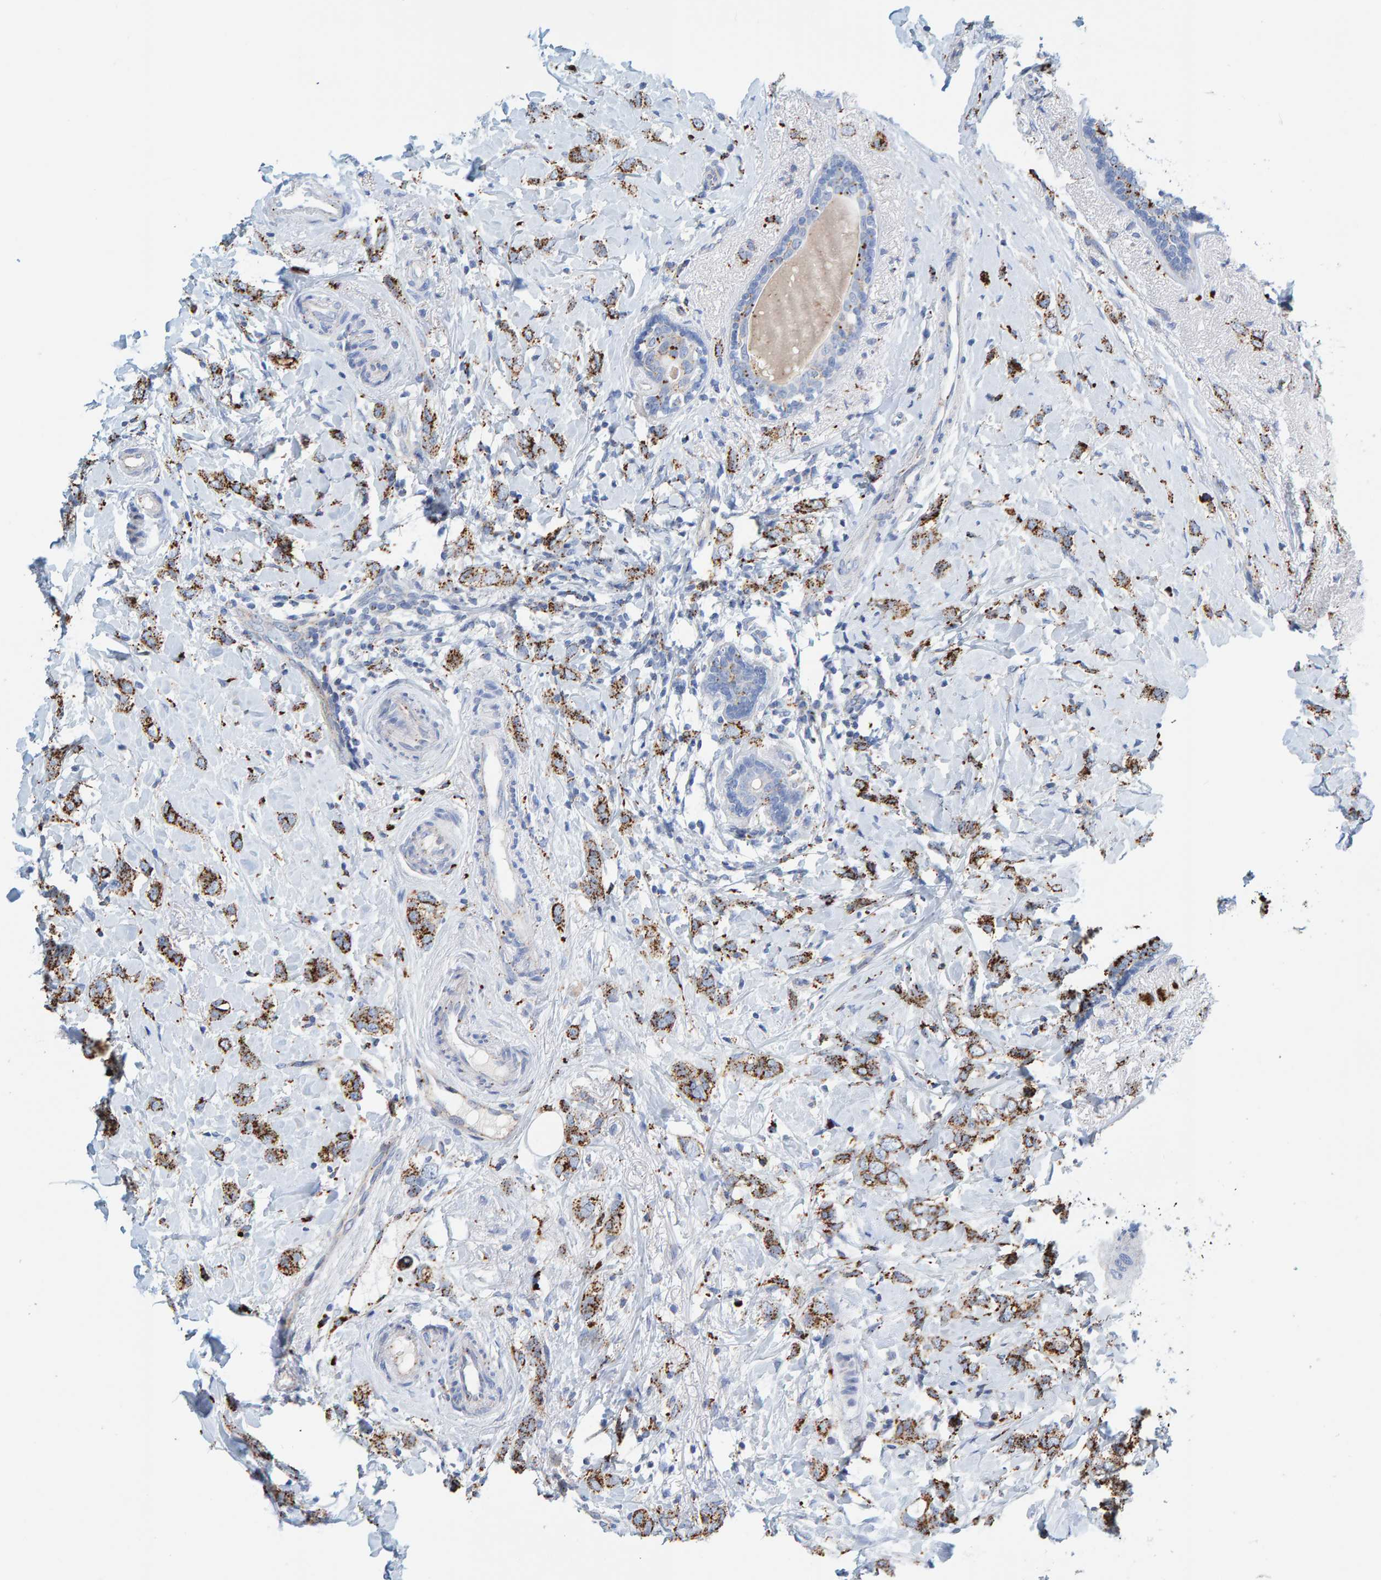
{"staining": {"intensity": "moderate", "quantity": ">75%", "location": "cytoplasmic/membranous"}, "tissue": "breast cancer", "cell_type": "Tumor cells", "image_type": "cancer", "snomed": [{"axis": "morphology", "description": "Normal tissue, NOS"}, {"axis": "morphology", "description": "Lobular carcinoma"}, {"axis": "topography", "description": "Breast"}], "caption": "Moderate cytoplasmic/membranous expression for a protein is seen in about >75% of tumor cells of lobular carcinoma (breast) using immunohistochemistry.", "gene": "BIN3", "patient": {"sex": "female", "age": 47}}